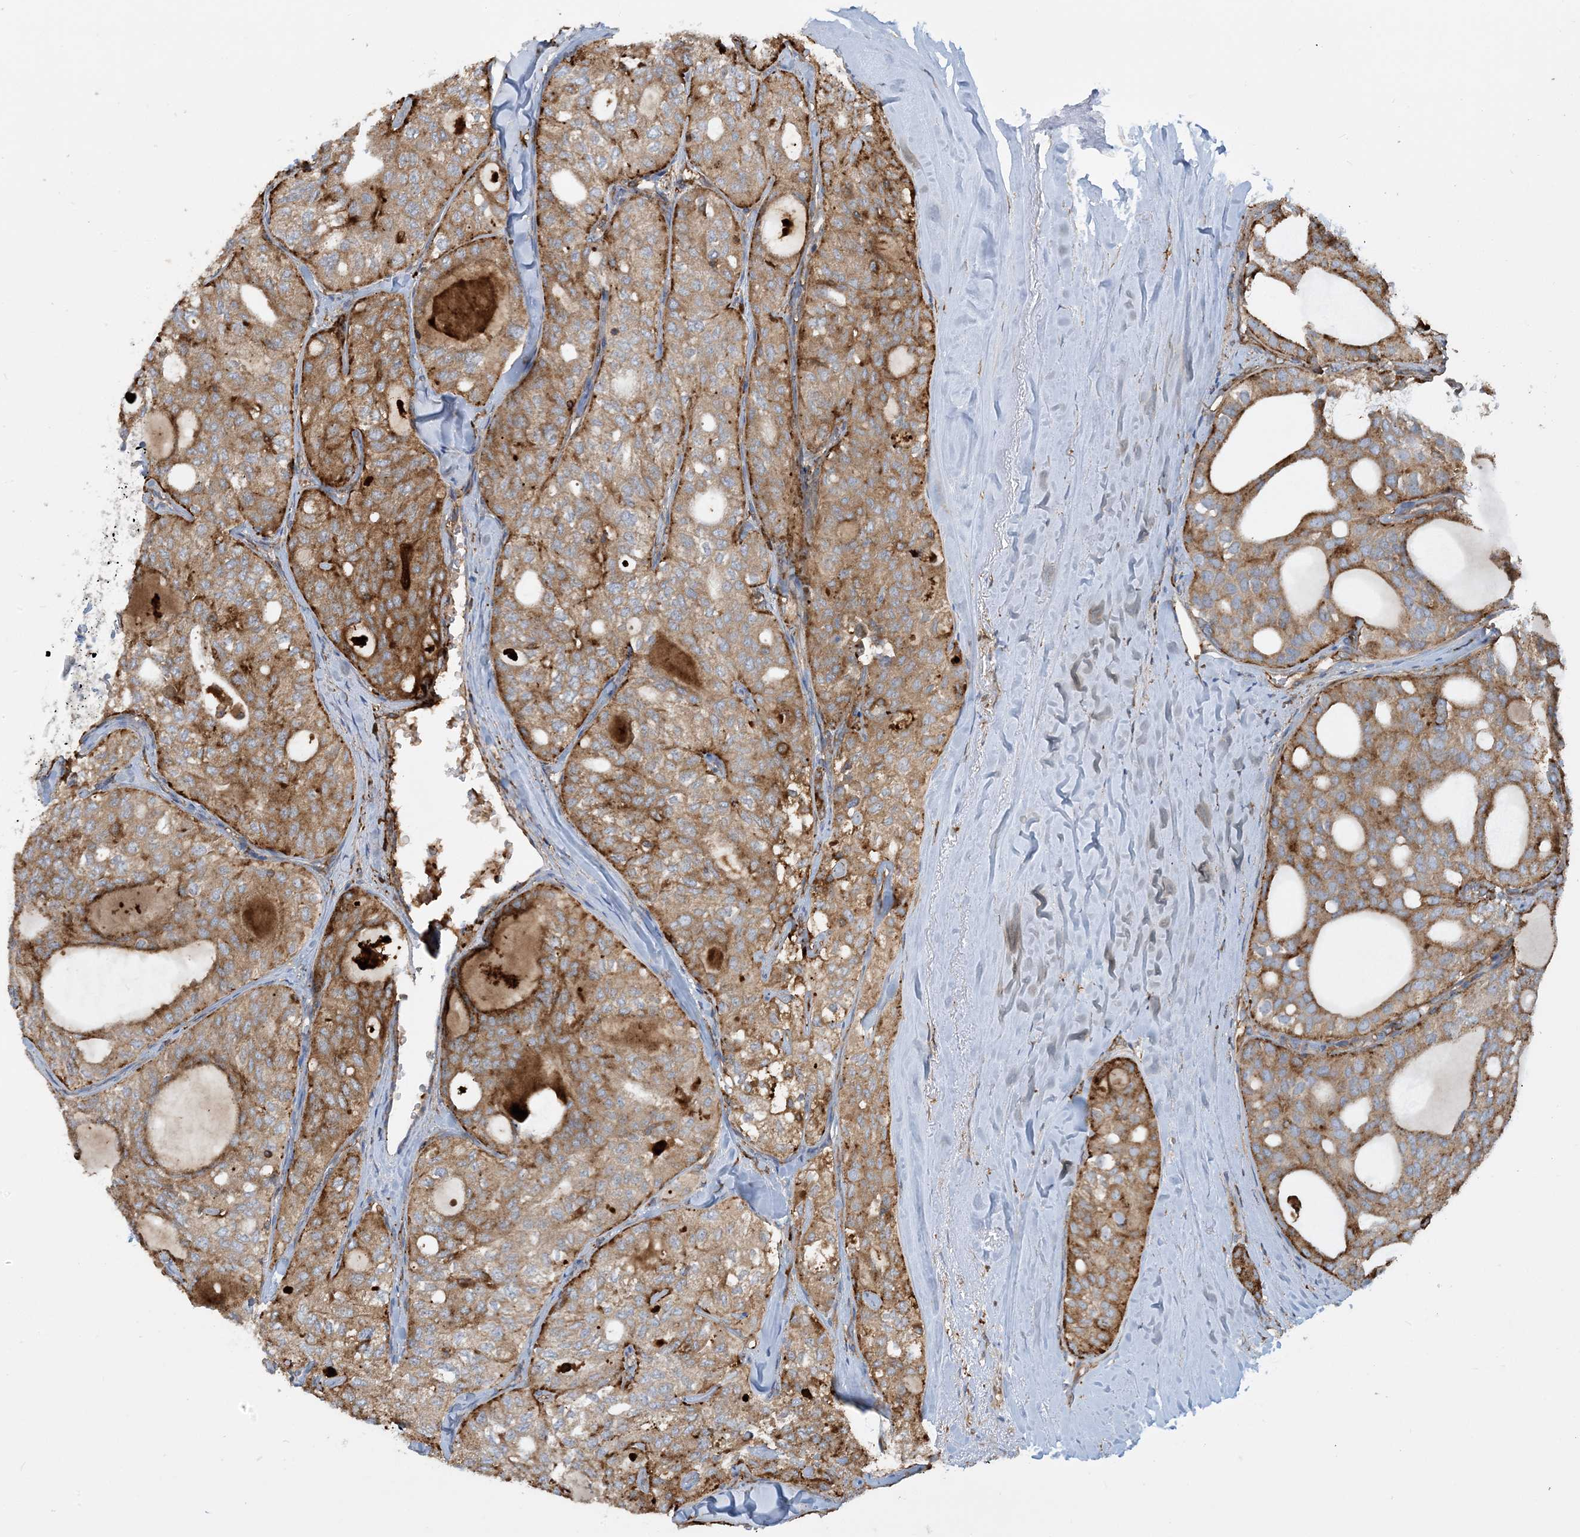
{"staining": {"intensity": "moderate", "quantity": ">75%", "location": "cytoplasmic/membranous"}, "tissue": "thyroid cancer", "cell_type": "Tumor cells", "image_type": "cancer", "snomed": [{"axis": "morphology", "description": "Follicular adenoma carcinoma, NOS"}, {"axis": "topography", "description": "Thyroid gland"}], "caption": "A medium amount of moderate cytoplasmic/membranous positivity is identified in about >75% of tumor cells in follicular adenoma carcinoma (thyroid) tissue.", "gene": "SFMBT2", "patient": {"sex": "male", "age": 75}}